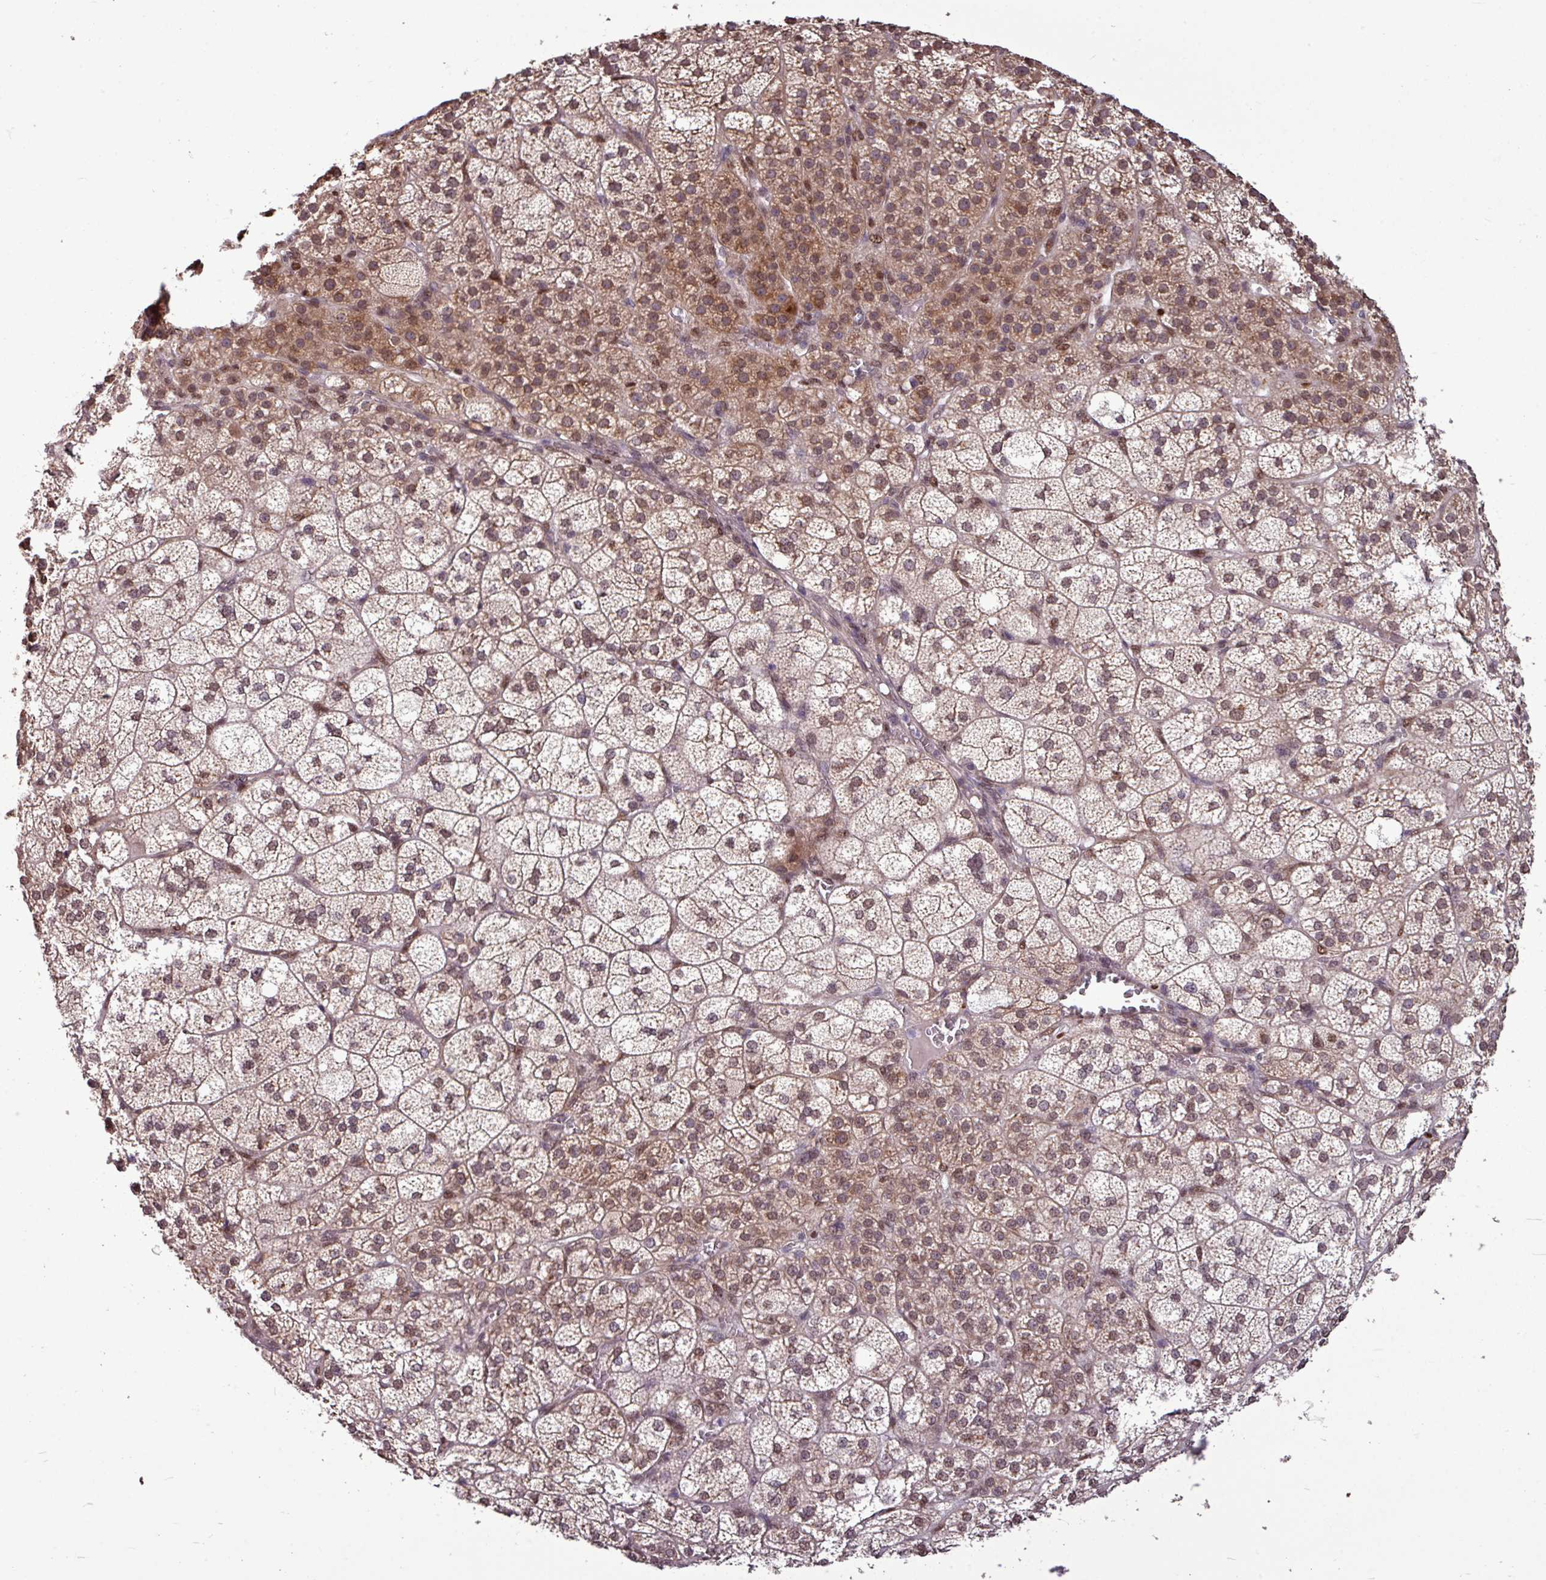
{"staining": {"intensity": "moderate", "quantity": ">75%", "location": "cytoplasmic/membranous,nuclear"}, "tissue": "adrenal gland", "cell_type": "Glandular cells", "image_type": "normal", "snomed": [{"axis": "morphology", "description": "Normal tissue, NOS"}, {"axis": "topography", "description": "Adrenal gland"}], "caption": "Protein staining demonstrates moderate cytoplasmic/membranous,nuclear positivity in approximately >75% of glandular cells in benign adrenal gland.", "gene": "SKIC2", "patient": {"sex": "female", "age": 60}}